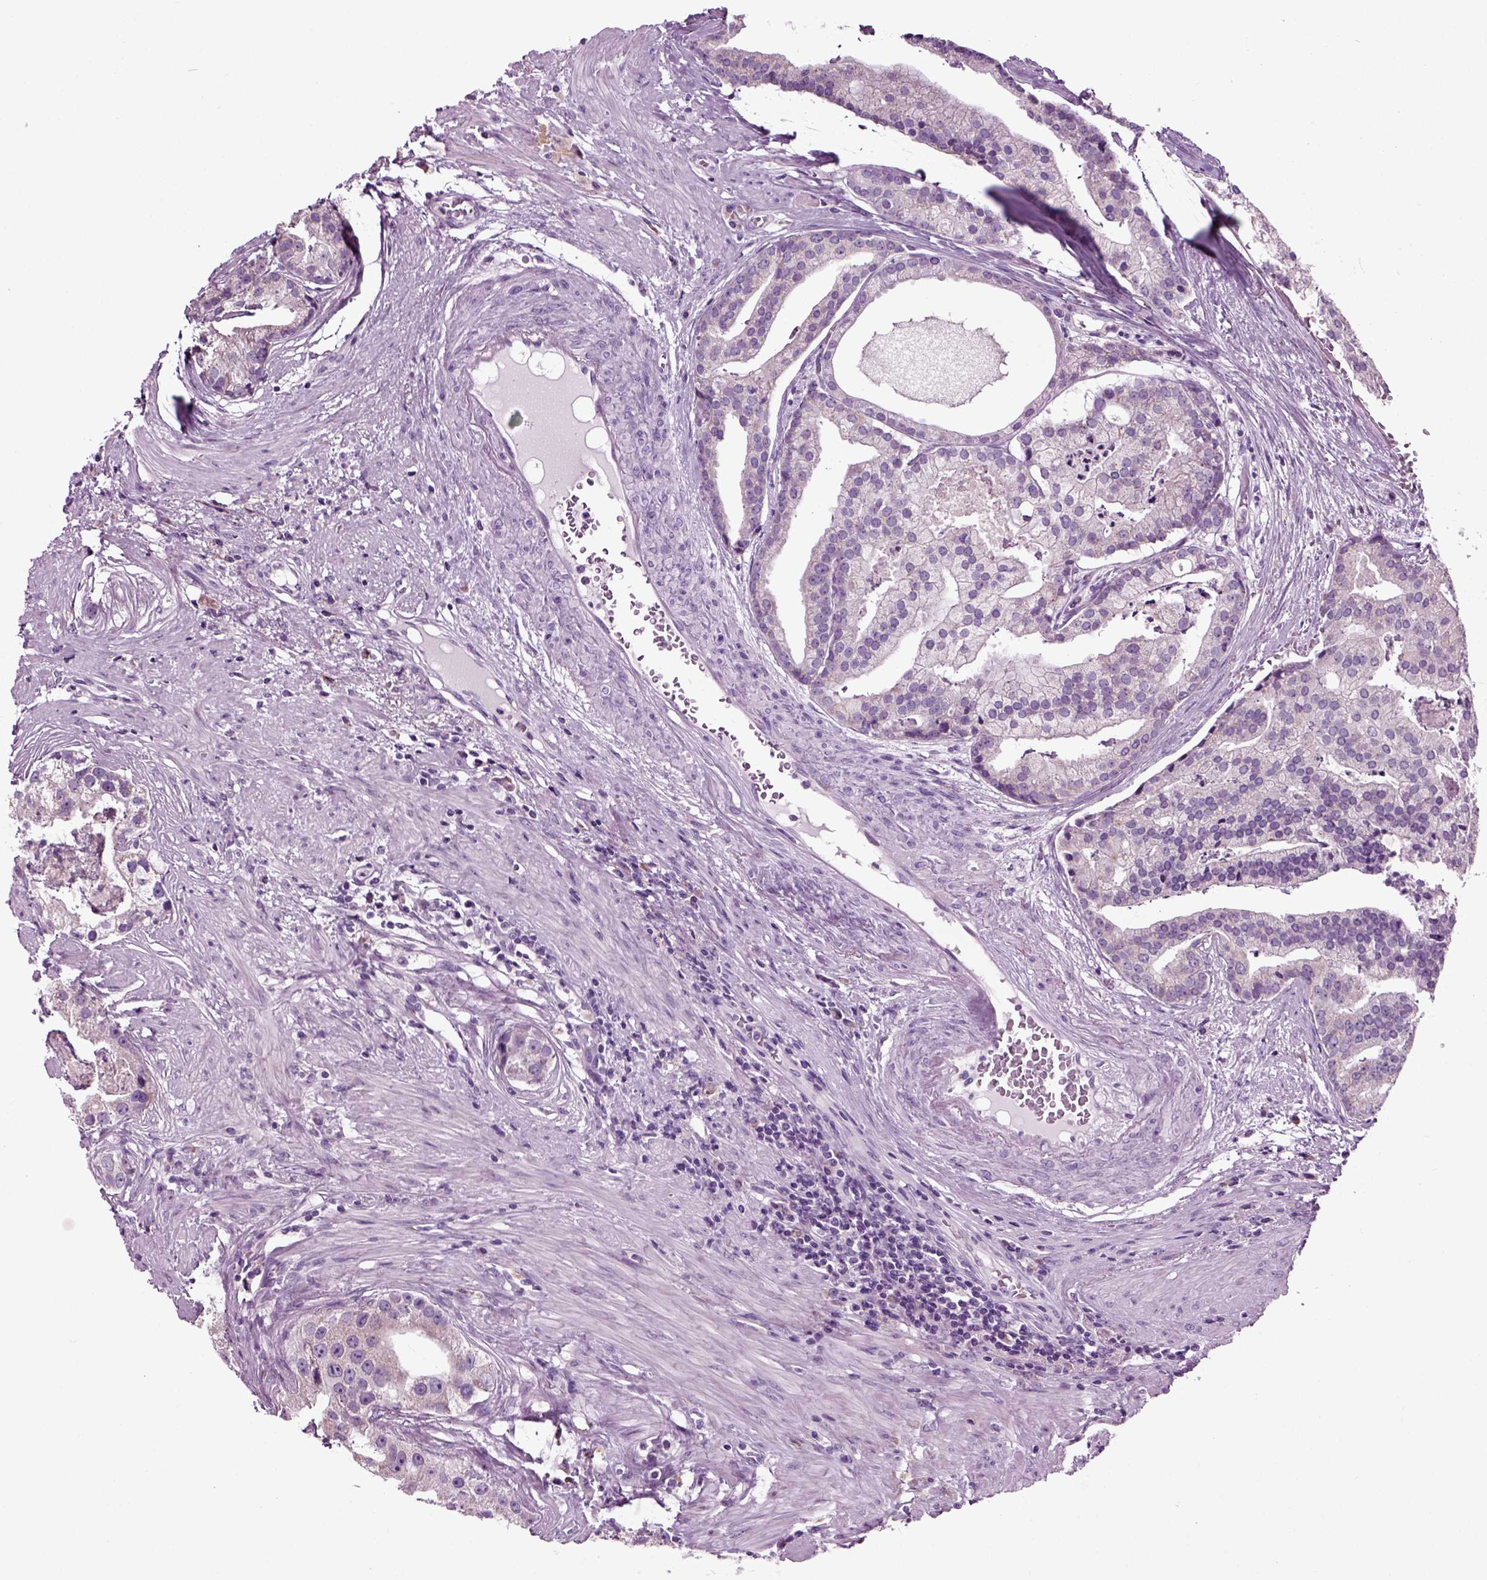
{"staining": {"intensity": "negative", "quantity": "none", "location": "none"}, "tissue": "prostate cancer", "cell_type": "Tumor cells", "image_type": "cancer", "snomed": [{"axis": "morphology", "description": "Adenocarcinoma, NOS"}, {"axis": "topography", "description": "Prostate and seminal vesicle, NOS"}, {"axis": "topography", "description": "Prostate"}], "caption": "This is a image of immunohistochemistry (IHC) staining of prostate adenocarcinoma, which shows no staining in tumor cells.", "gene": "DNAH10", "patient": {"sex": "male", "age": 44}}